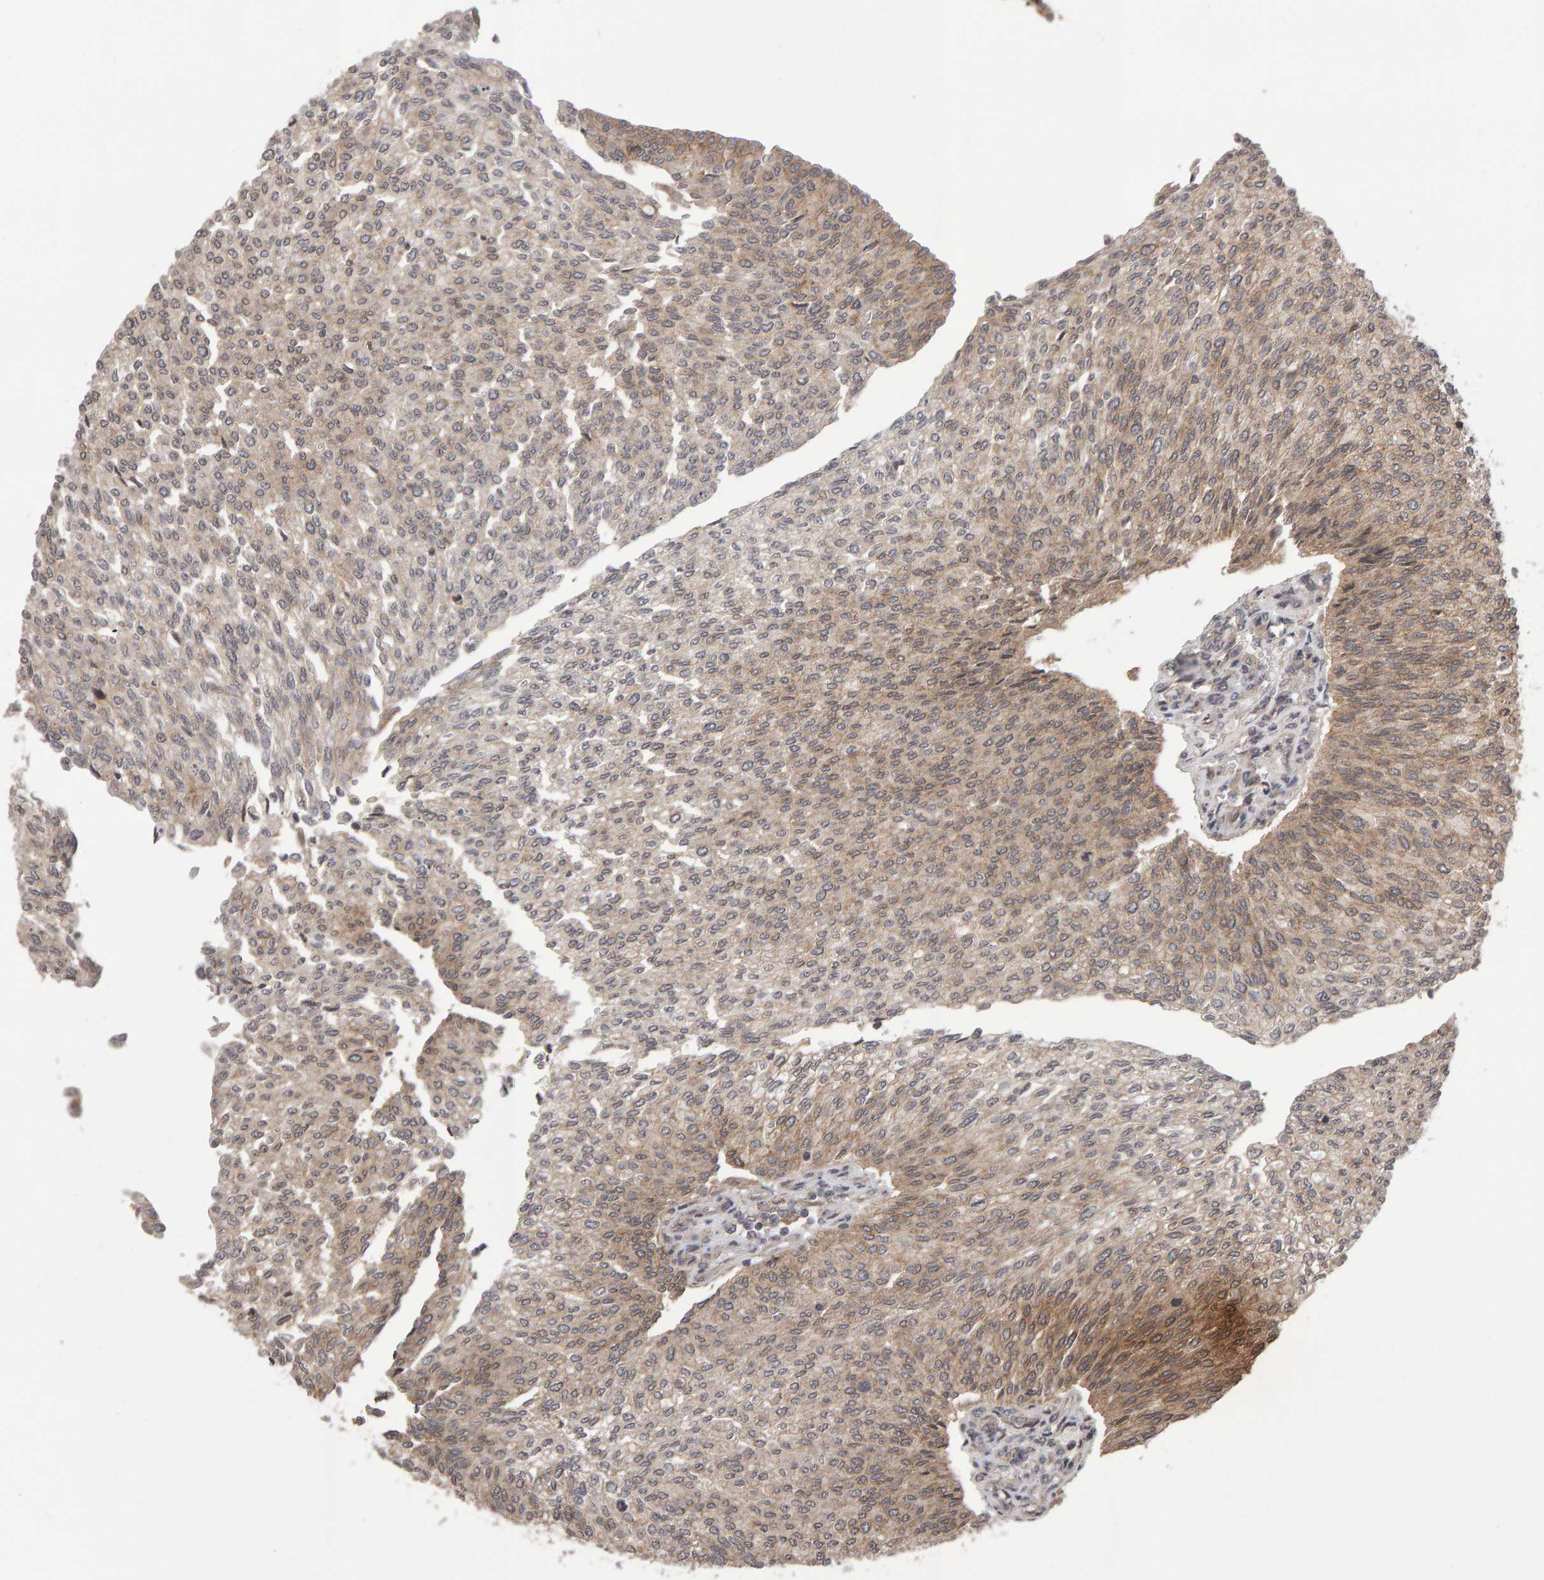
{"staining": {"intensity": "weak", "quantity": "25%-75%", "location": "cytoplasmic/membranous"}, "tissue": "urothelial cancer", "cell_type": "Tumor cells", "image_type": "cancer", "snomed": [{"axis": "morphology", "description": "Urothelial carcinoma, Low grade"}, {"axis": "topography", "description": "Urinary bladder"}], "caption": "Protein positivity by IHC displays weak cytoplasmic/membranous positivity in approximately 25%-75% of tumor cells in low-grade urothelial carcinoma.", "gene": "SCRIB", "patient": {"sex": "female", "age": 79}}